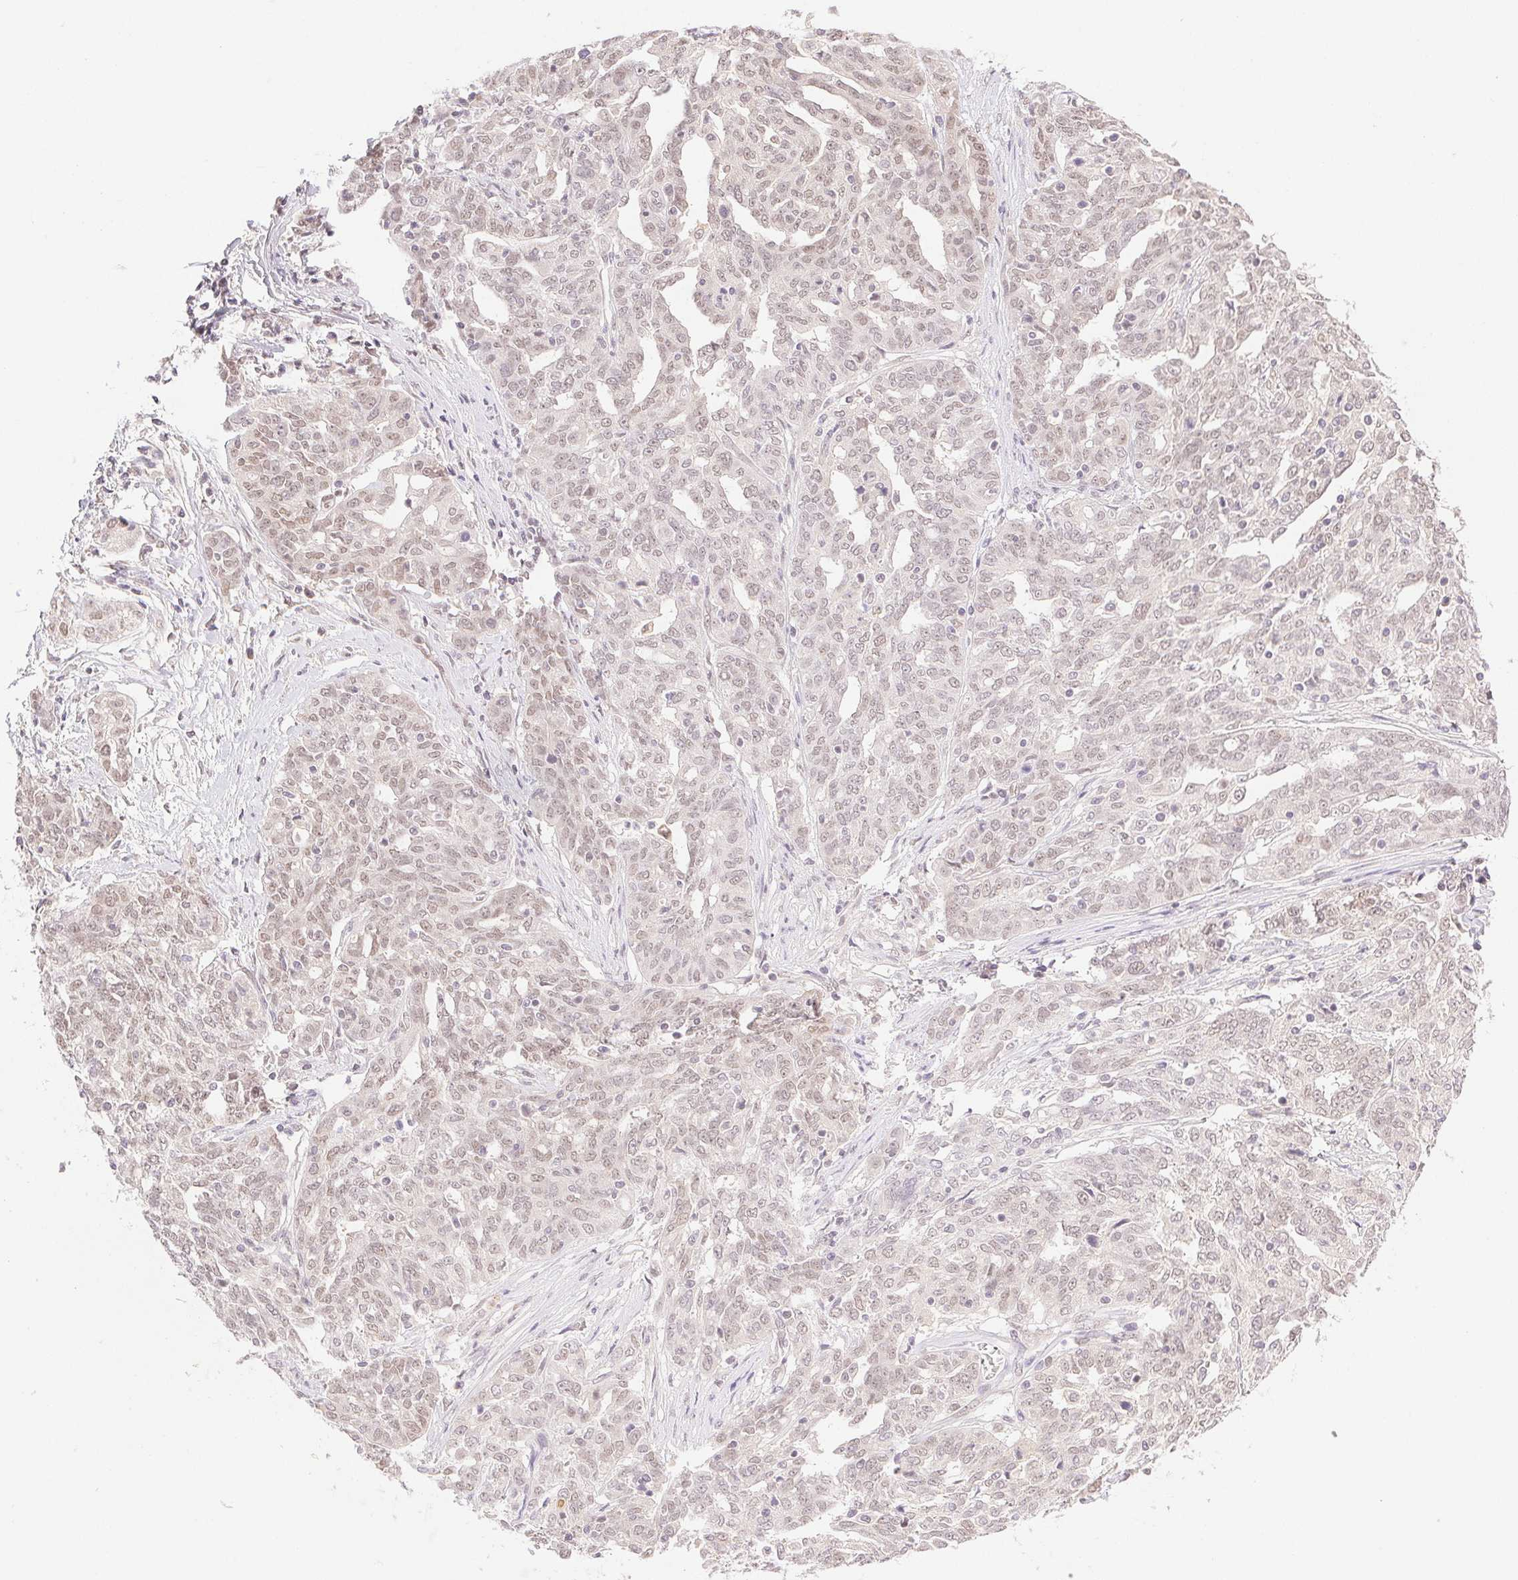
{"staining": {"intensity": "weak", "quantity": "25%-75%", "location": "nuclear"}, "tissue": "ovarian cancer", "cell_type": "Tumor cells", "image_type": "cancer", "snomed": [{"axis": "morphology", "description": "Cystadenocarcinoma, serous, NOS"}, {"axis": "topography", "description": "Ovary"}], "caption": "Tumor cells exhibit weak nuclear positivity in about 25%-75% of cells in ovarian cancer (serous cystadenocarcinoma). The staining is performed using DAB brown chromogen to label protein expression. The nuclei are counter-stained blue using hematoxylin.", "gene": "H2AZ2", "patient": {"sex": "female", "age": 67}}